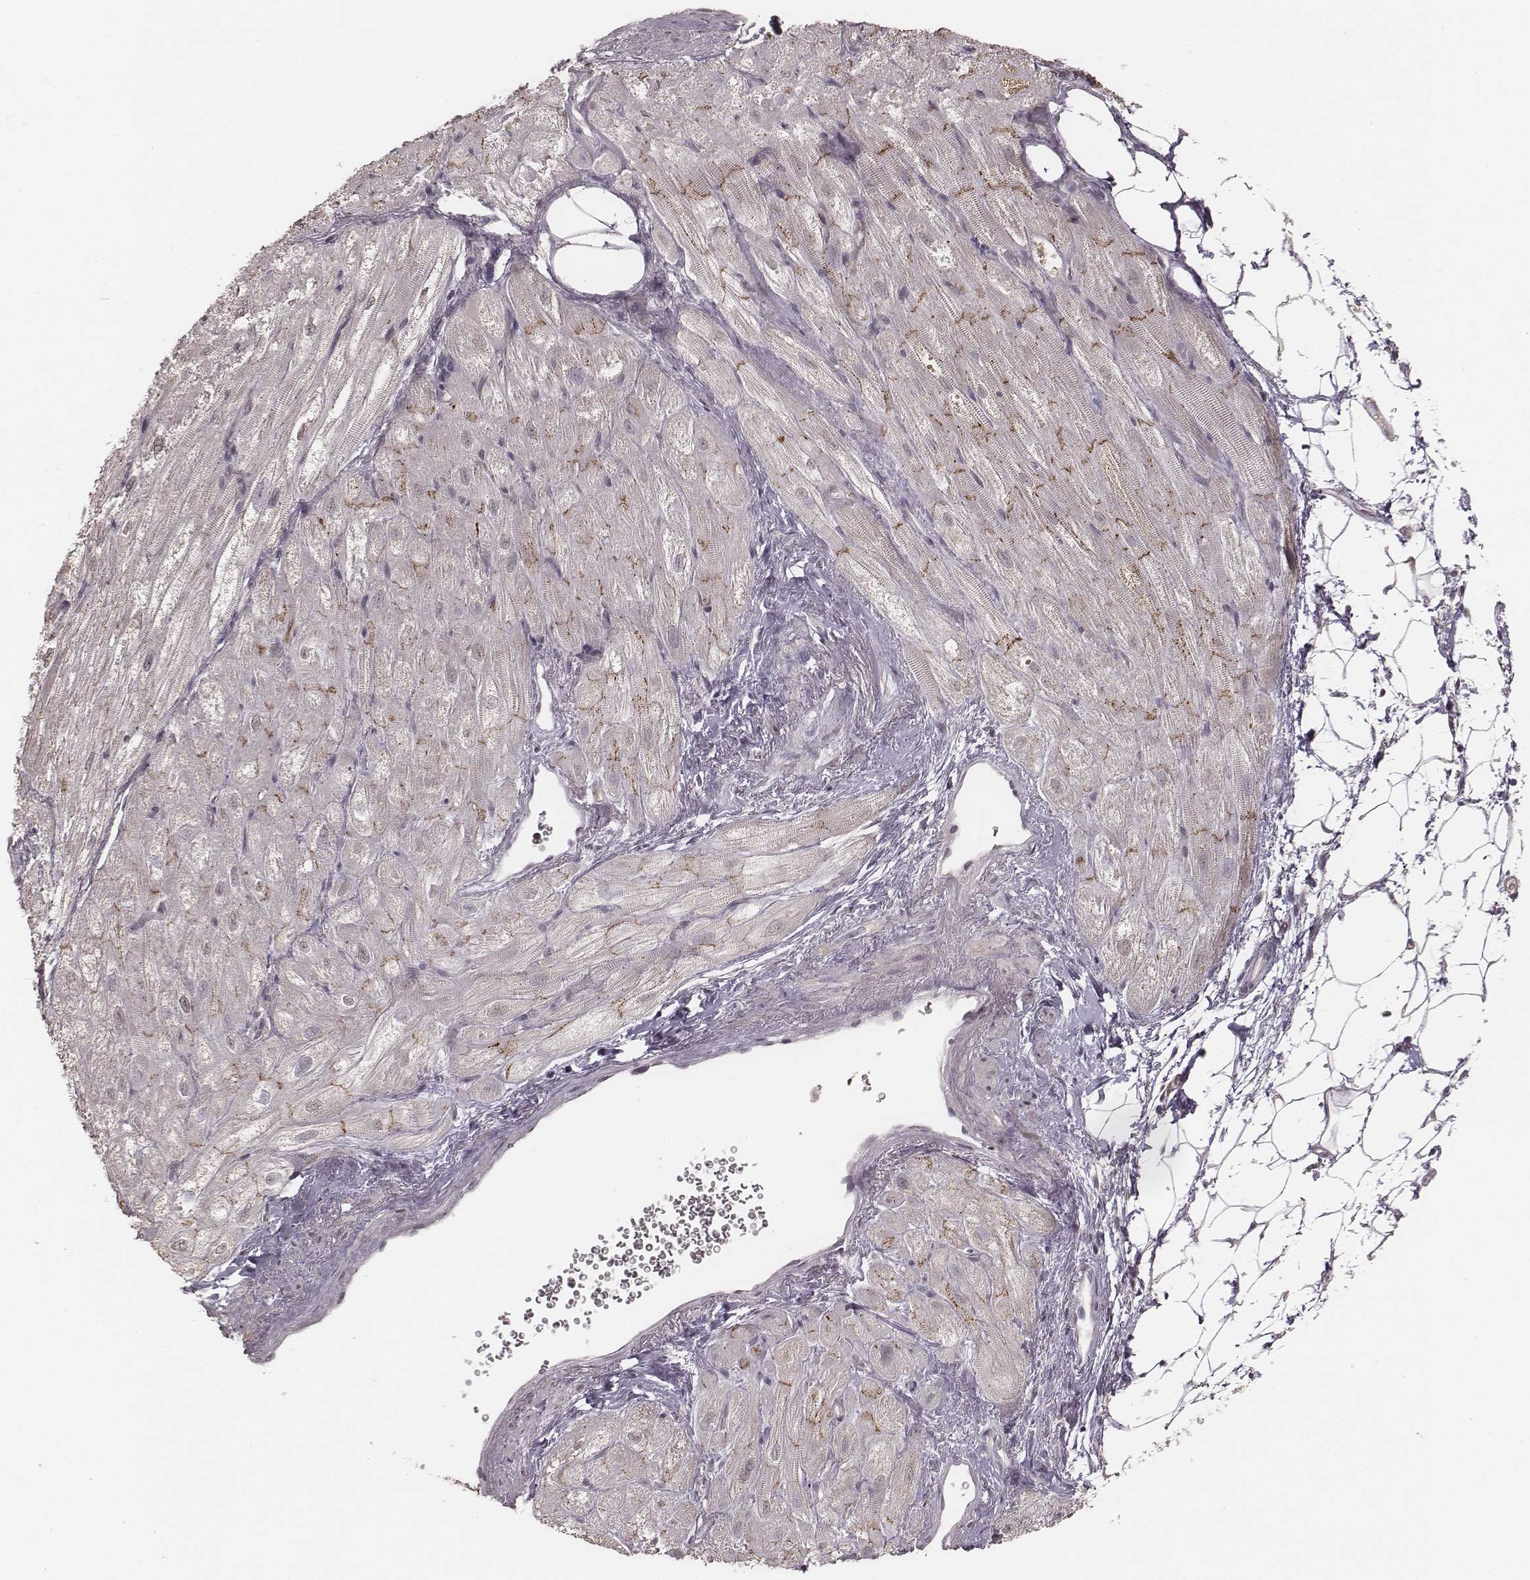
{"staining": {"intensity": "moderate", "quantity": "<25%", "location": "cytoplasmic/membranous"}, "tissue": "heart muscle", "cell_type": "Cardiomyocytes", "image_type": "normal", "snomed": [{"axis": "morphology", "description": "Normal tissue, NOS"}, {"axis": "topography", "description": "Heart"}], "caption": "A brown stain highlights moderate cytoplasmic/membranous positivity of a protein in cardiomyocytes of normal human heart muscle.", "gene": "SLC7A4", "patient": {"sex": "female", "age": 69}}